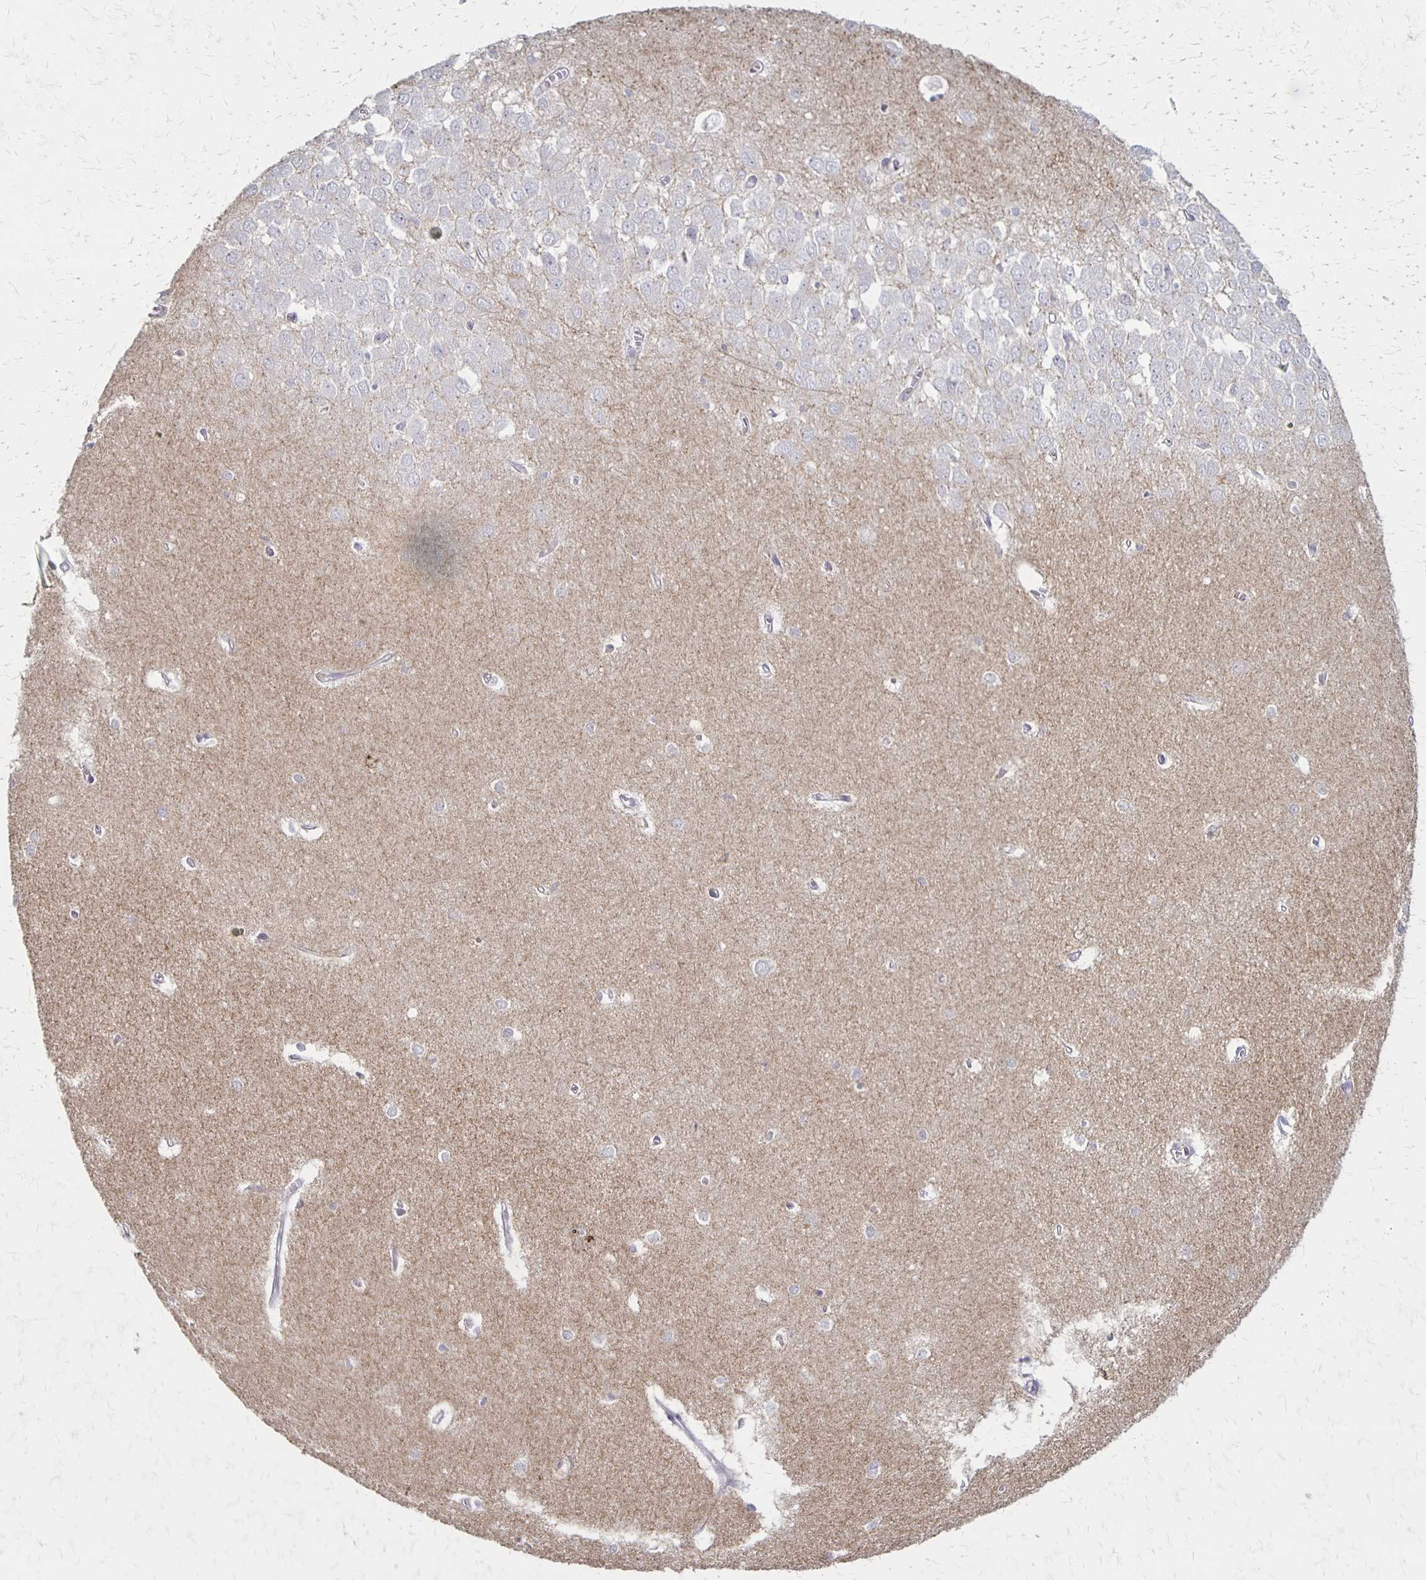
{"staining": {"intensity": "negative", "quantity": "none", "location": "none"}, "tissue": "hippocampus", "cell_type": "Glial cells", "image_type": "normal", "snomed": [{"axis": "morphology", "description": "Normal tissue, NOS"}, {"axis": "topography", "description": "Hippocampus"}], "caption": "High magnification brightfield microscopy of unremarkable hippocampus stained with DAB (brown) and counterstained with hematoxylin (blue): glial cells show no significant positivity. (Brightfield microscopy of DAB immunohistochemistry (IHC) at high magnification).", "gene": "SEPTIN5", "patient": {"sex": "female", "age": 64}}